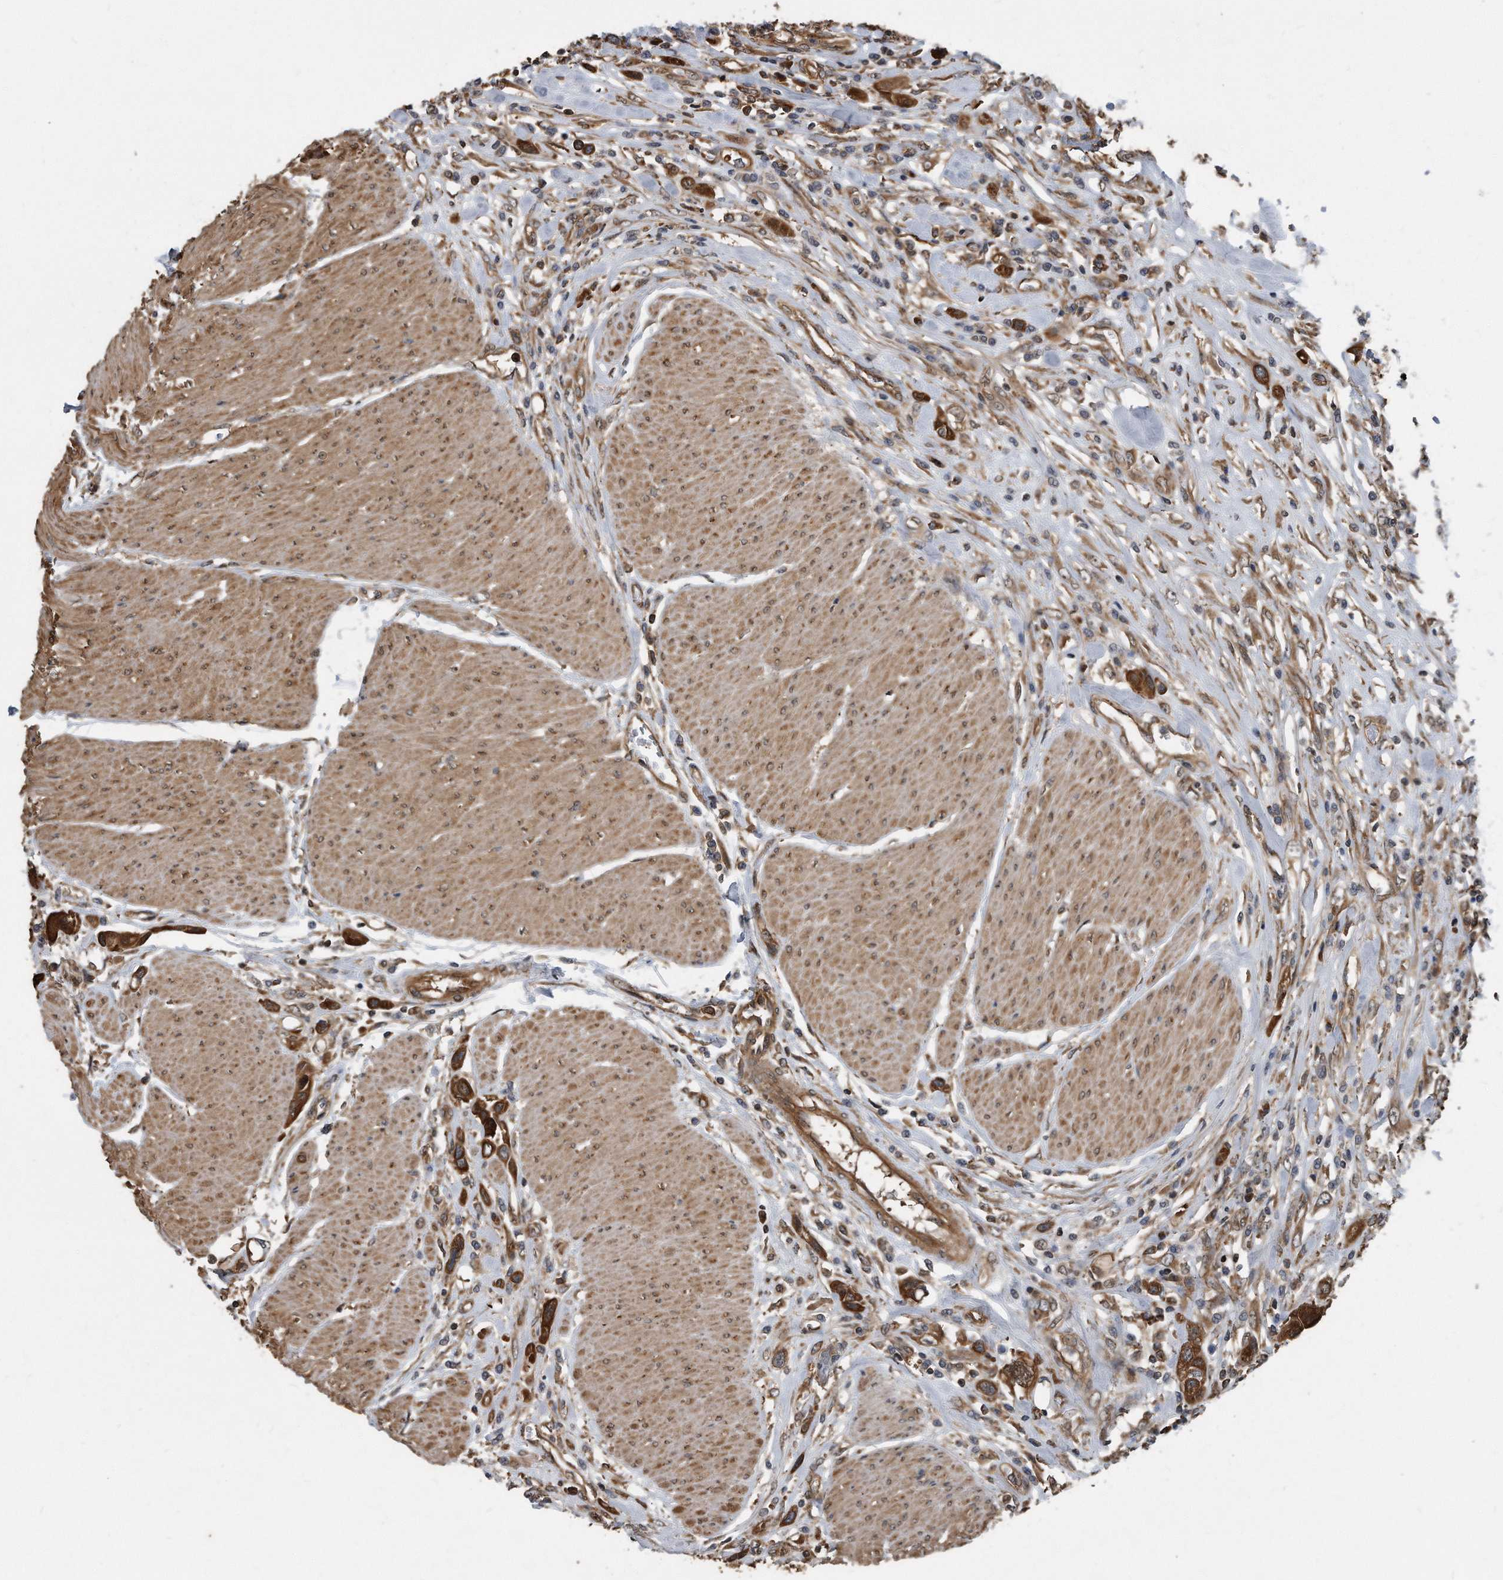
{"staining": {"intensity": "strong", "quantity": ">75%", "location": "cytoplasmic/membranous"}, "tissue": "urothelial cancer", "cell_type": "Tumor cells", "image_type": "cancer", "snomed": [{"axis": "morphology", "description": "Urothelial carcinoma, High grade"}, {"axis": "topography", "description": "Urinary bladder"}], "caption": "About >75% of tumor cells in high-grade urothelial carcinoma exhibit strong cytoplasmic/membranous protein staining as visualized by brown immunohistochemical staining.", "gene": "FAM136A", "patient": {"sex": "male", "age": 50}}